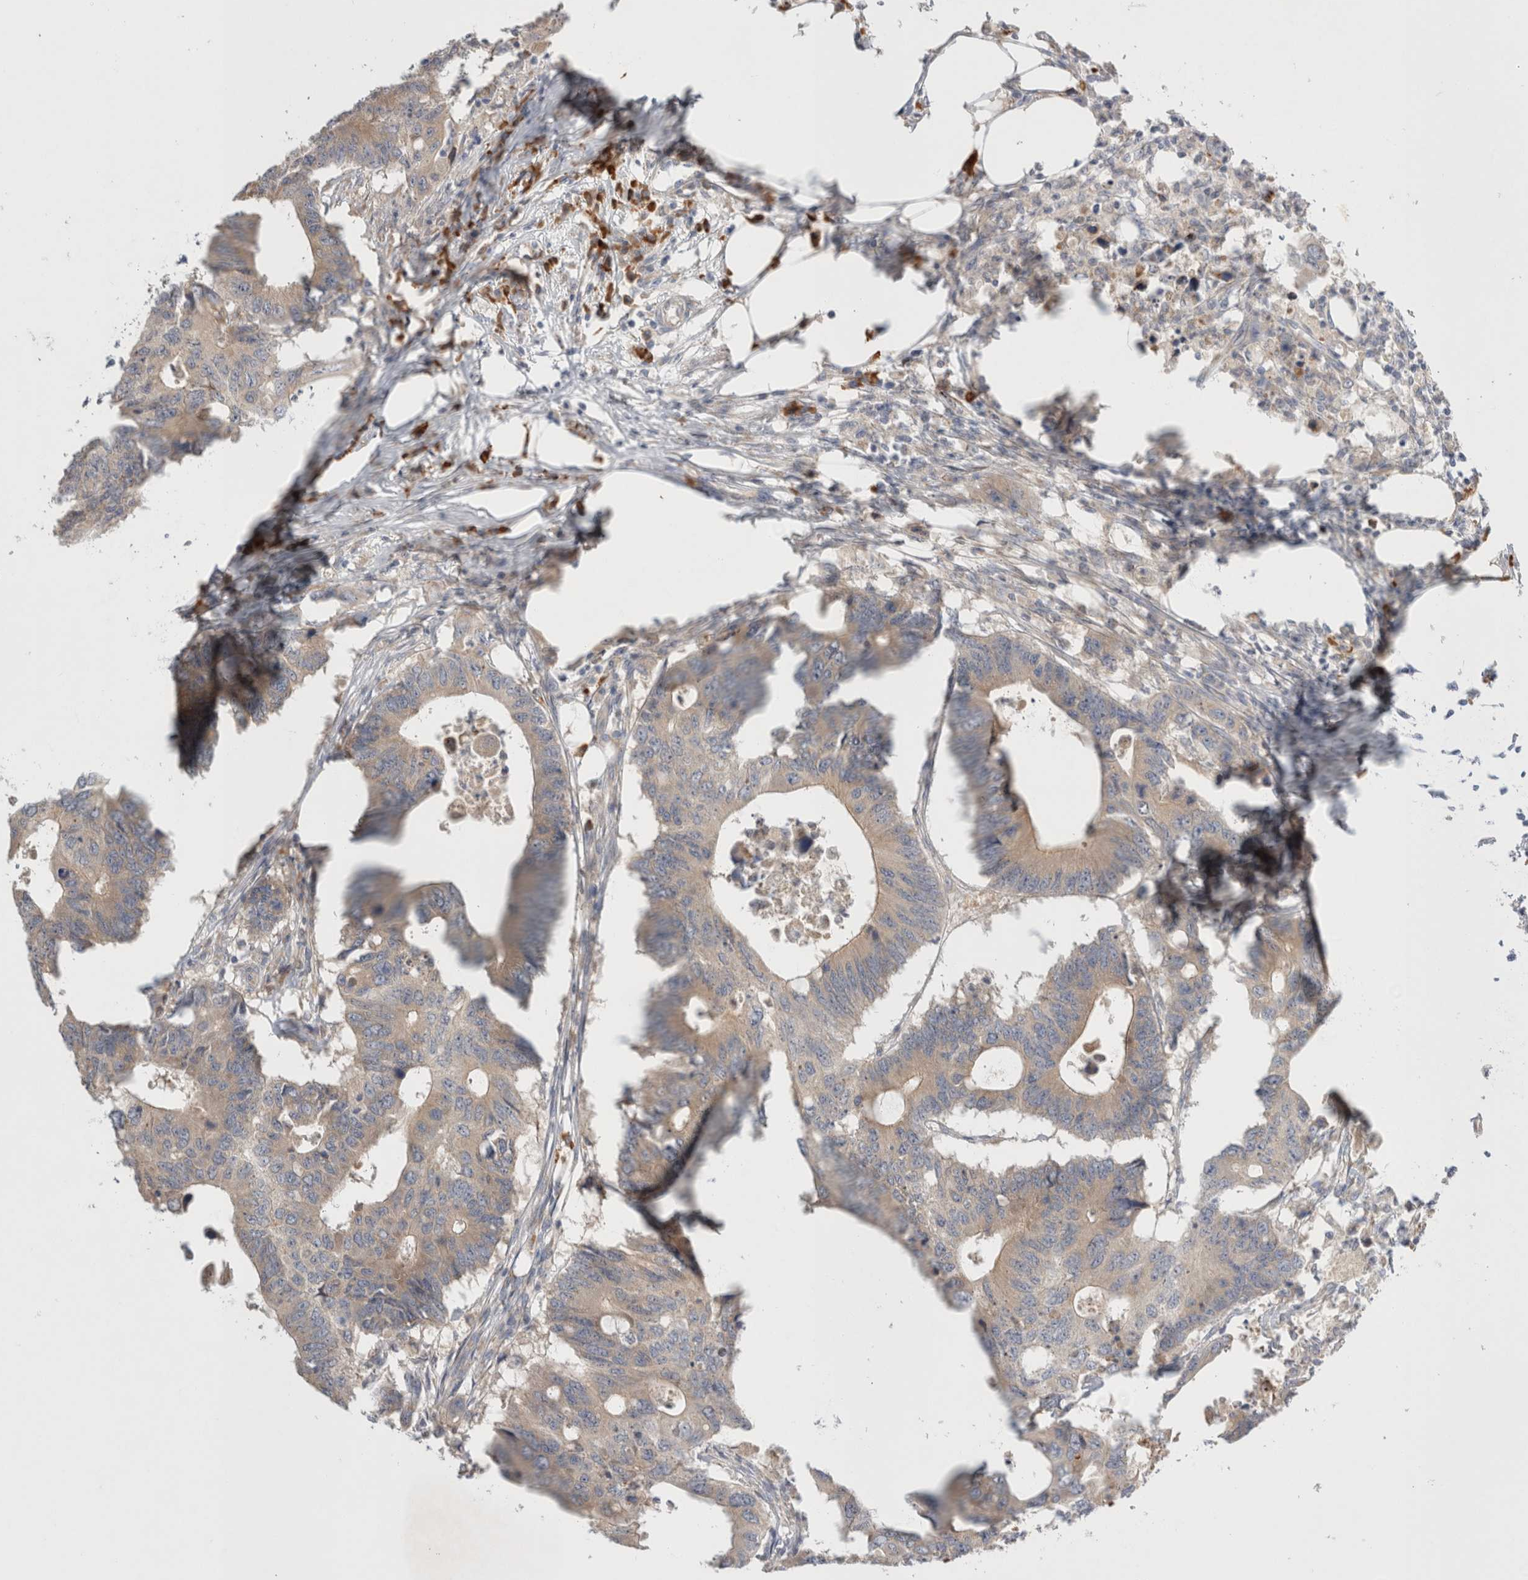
{"staining": {"intensity": "weak", "quantity": "25%-75%", "location": "cytoplasmic/membranous"}, "tissue": "colorectal cancer", "cell_type": "Tumor cells", "image_type": "cancer", "snomed": [{"axis": "morphology", "description": "Adenocarcinoma, NOS"}, {"axis": "topography", "description": "Colon"}], "caption": "A histopathology image of human colorectal cancer (adenocarcinoma) stained for a protein demonstrates weak cytoplasmic/membranous brown staining in tumor cells.", "gene": "NEDD4L", "patient": {"sex": "male", "age": 71}}